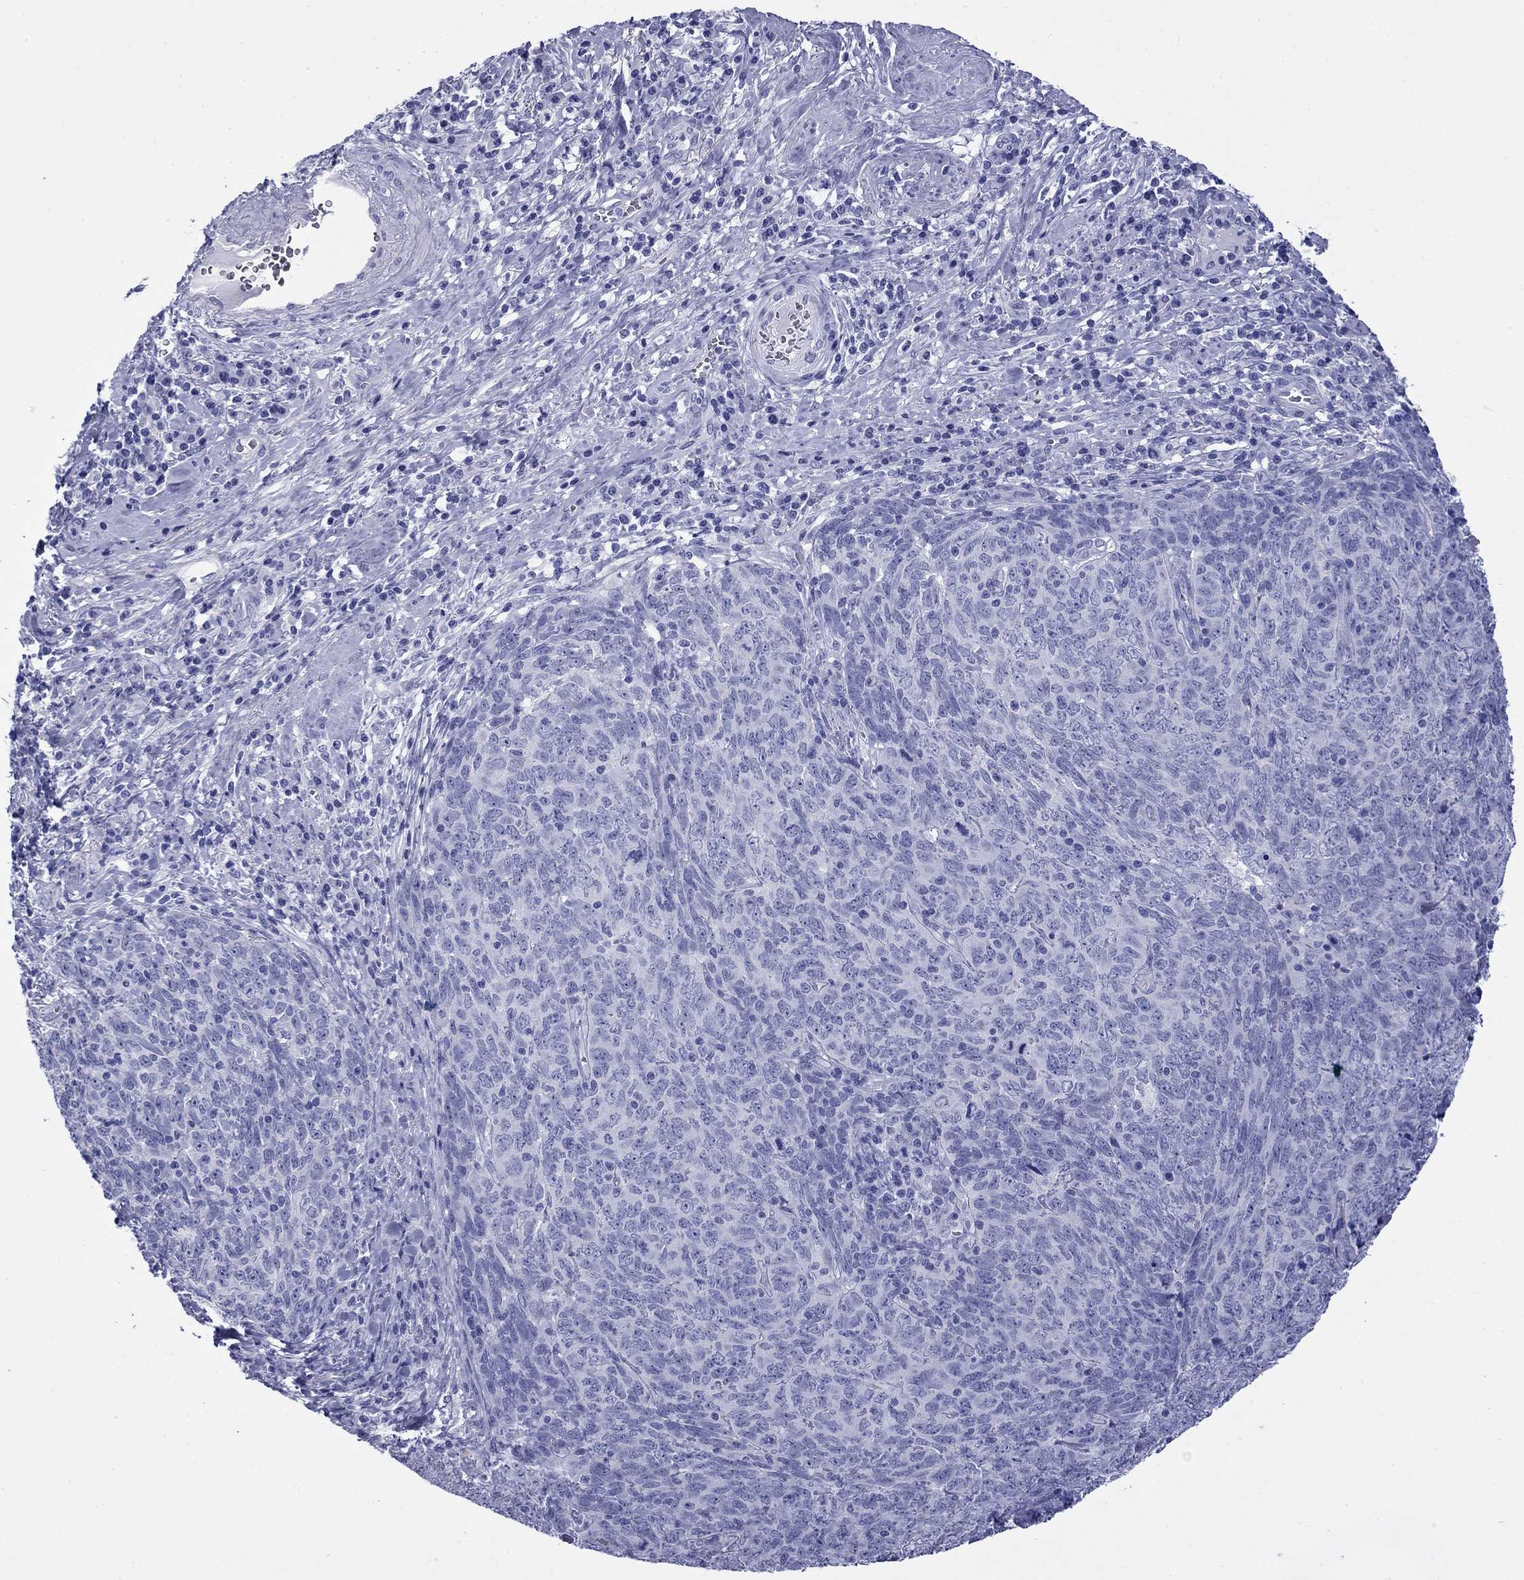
{"staining": {"intensity": "negative", "quantity": "none", "location": "none"}, "tissue": "skin cancer", "cell_type": "Tumor cells", "image_type": "cancer", "snomed": [{"axis": "morphology", "description": "Squamous cell carcinoma, NOS"}, {"axis": "topography", "description": "Skin"}, {"axis": "topography", "description": "Anal"}], "caption": "Histopathology image shows no significant protein staining in tumor cells of squamous cell carcinoma (skin).", "gene": "ROM1", "patient": {"sex": "female", "age": 51}}